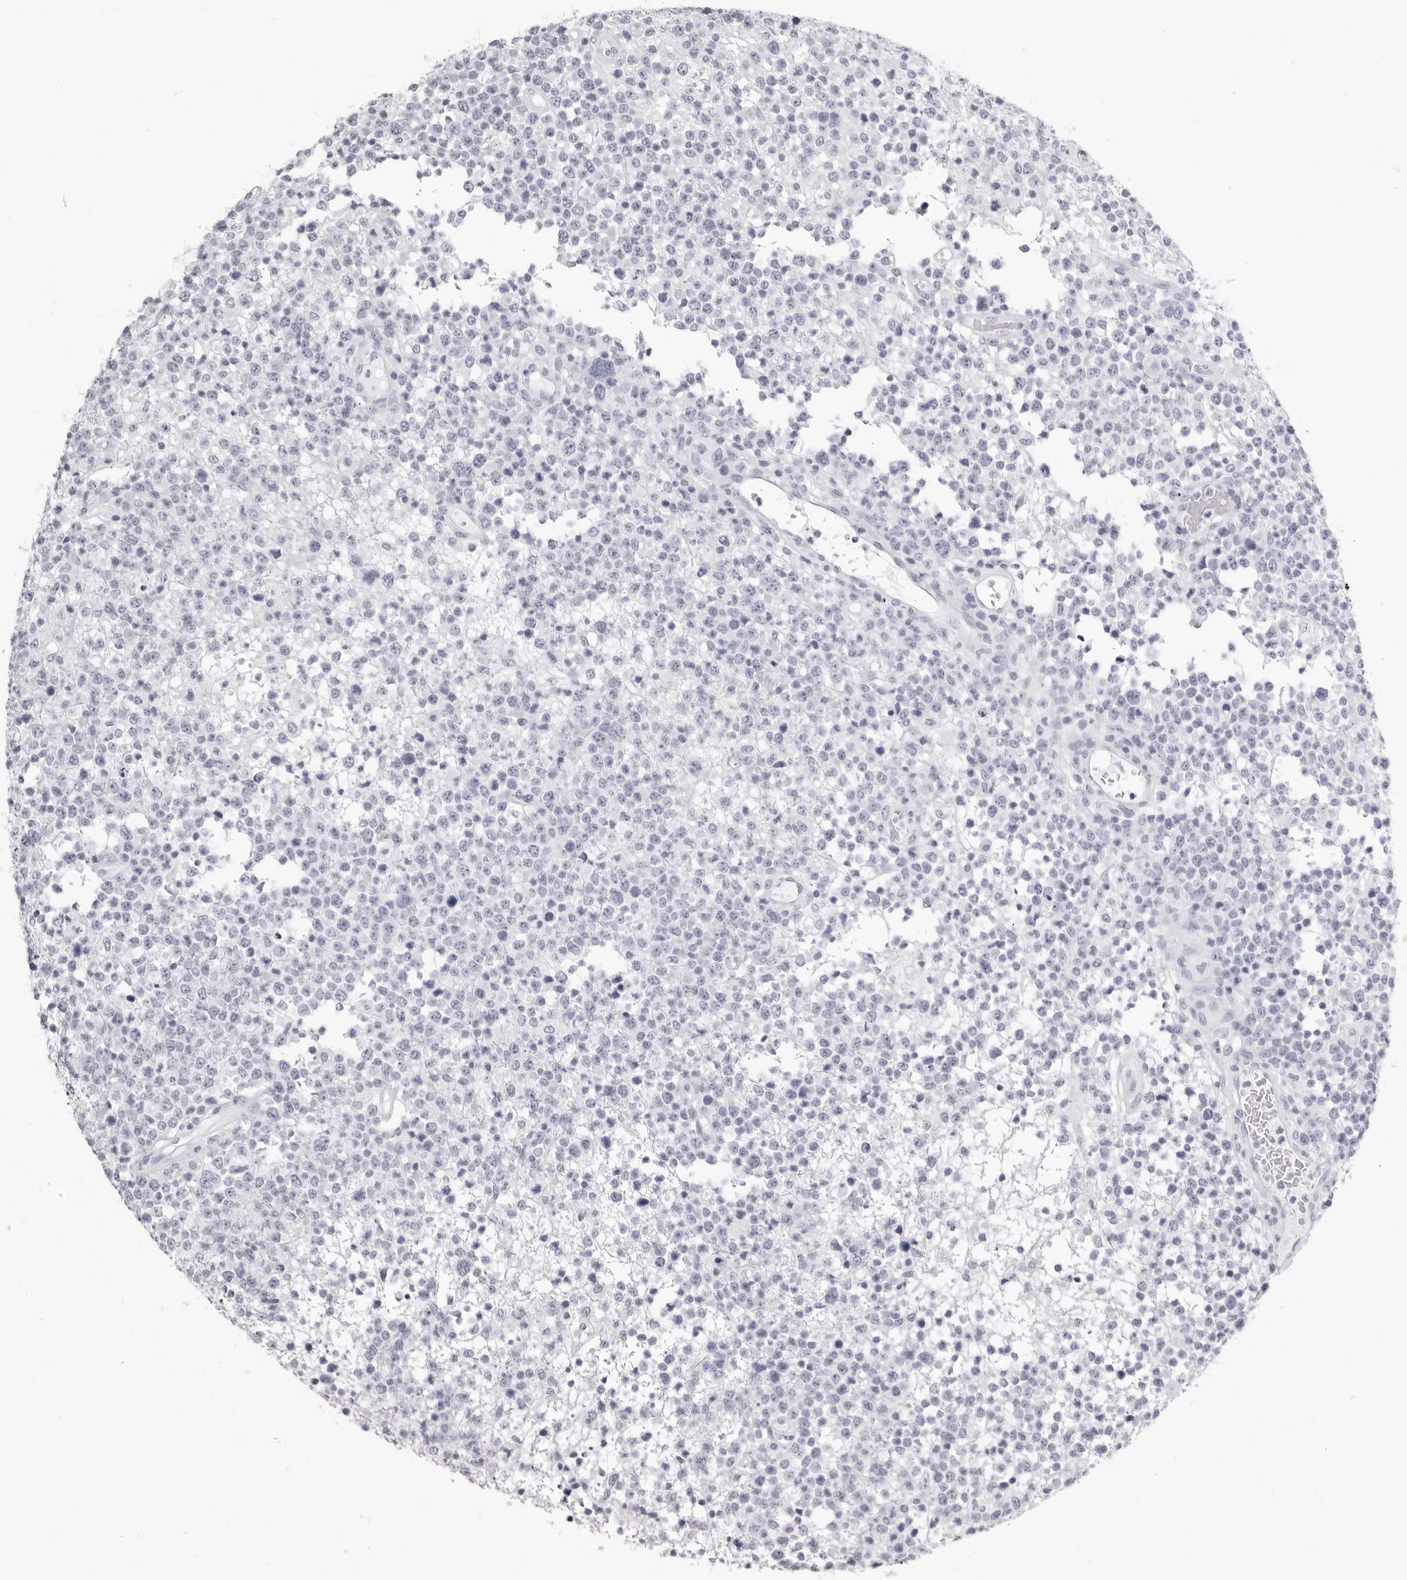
{"staining": {"intensity": "negative", "quantity": "none", "location": "none"}, "tissue": "lymphoma", "cell_type": "Tumor cells", "image_type": "cancer", "snomed": [{"axis": "morphology", "description": "Malignant lymphoma, non-Hodgkin's type, High grade"}, {"axis": "topography", "description": "Colon"}], "caption": "A high-resolution histopathology image shows immunohistochemistry staining of malignant lymphoma, non-Hodgkin's type (high-grade), which shows no significant expression in tumor cells.", "gene": "CST1", "patient": {"sex": "female", "age": 53}}